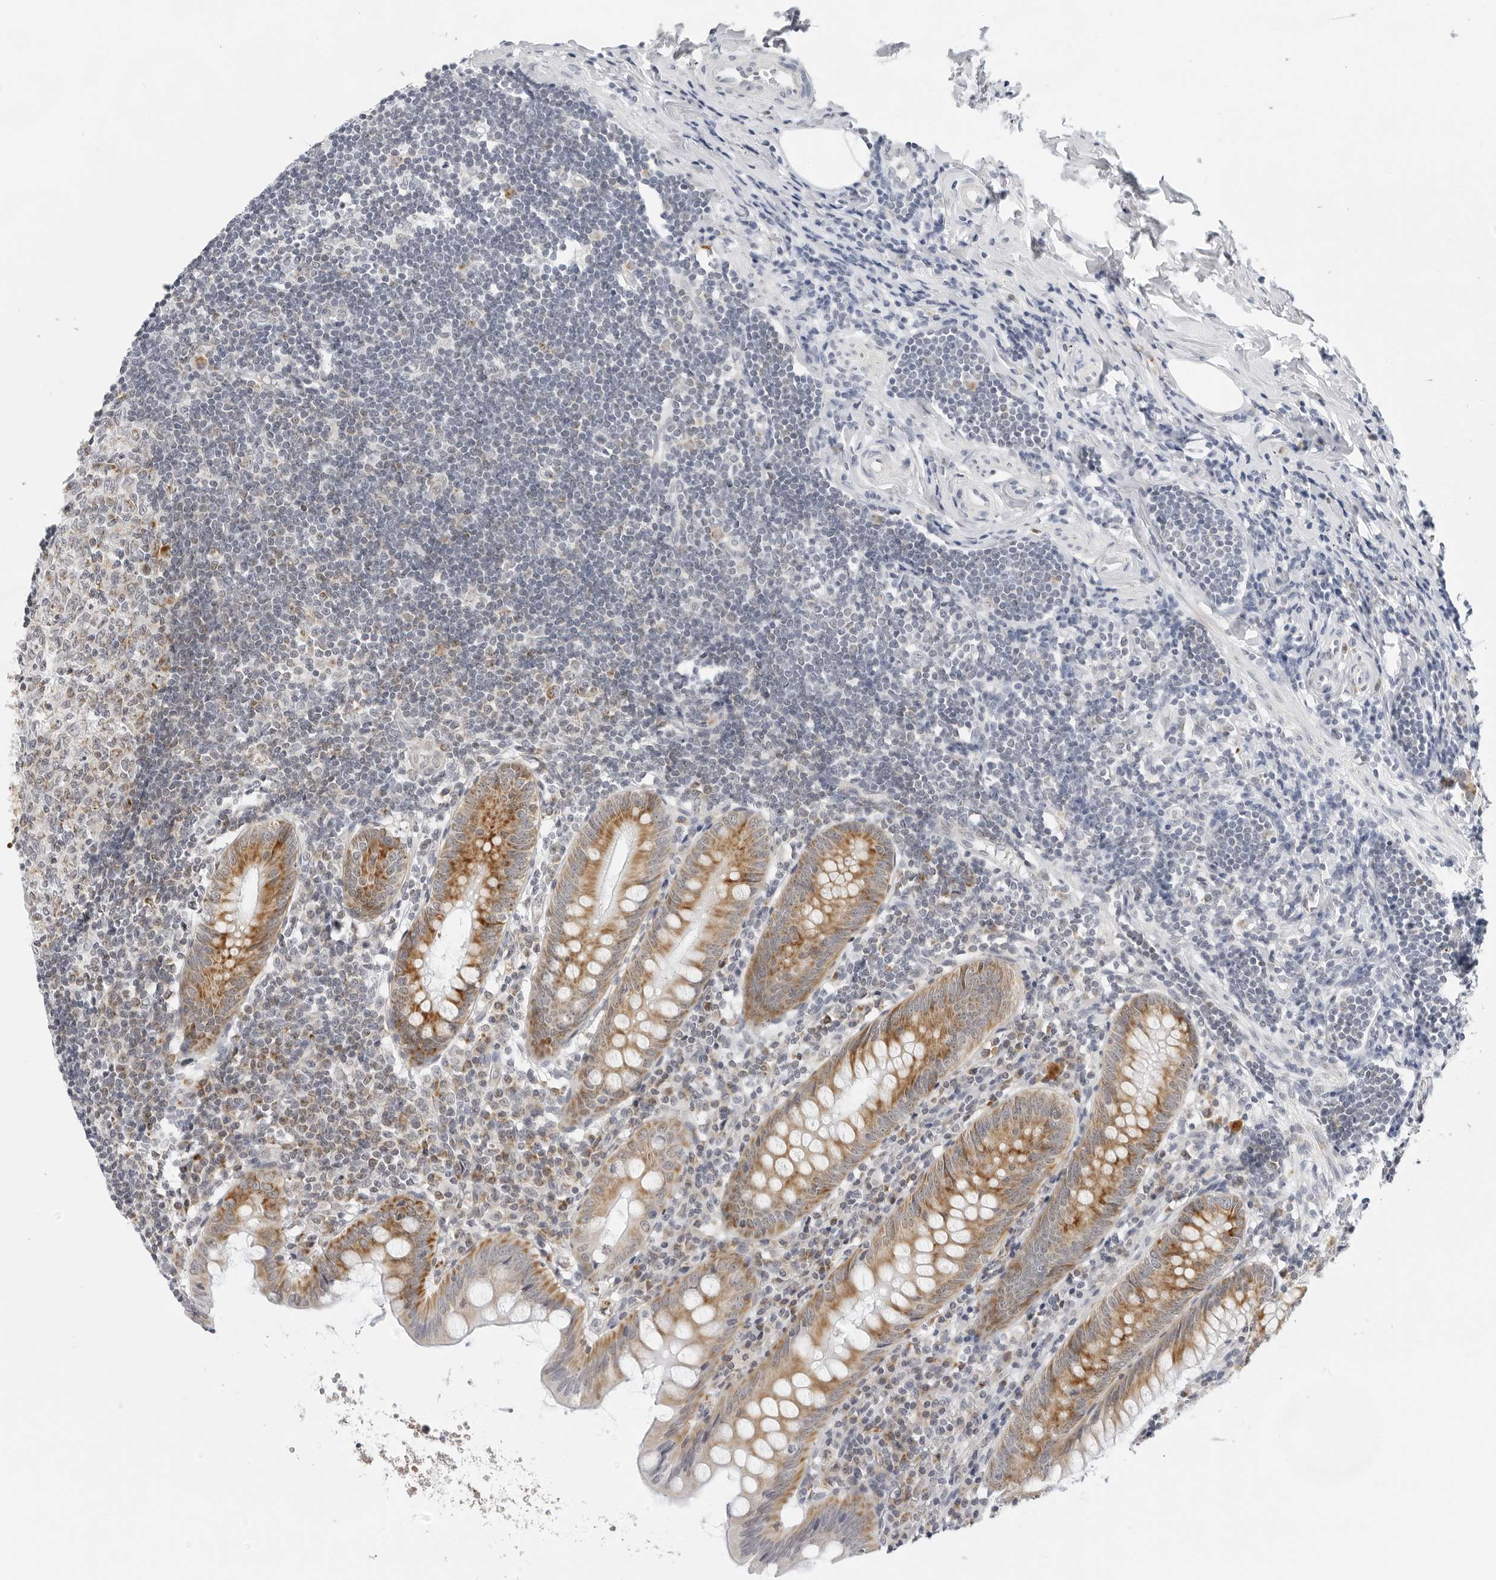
{"staining": {"intensity": "moderate", "quantity": ">75%", "location": "cytoplasmic/membranous"}, "tissue": "appendix", "cell_type": "Glandular cells", "image_type": "normal", "snomed": [{"axis": "morphology", "description": "Normal tissue, NOS"}, {"axis": "topography", "description": "Appendix"}], "caption": "High-power microscopy captured an IHC photomicrograph of unremarkable appendix, revealing moderate cytoplasmic/membranous positivity in approximately >75% of glandular cells. (DAB (3,3'-diaminobenzidine) = brown stain, brightfield microscopy at high magnification).", "gene": "CIART", "patient": {"sex": "female", "age": 54}}